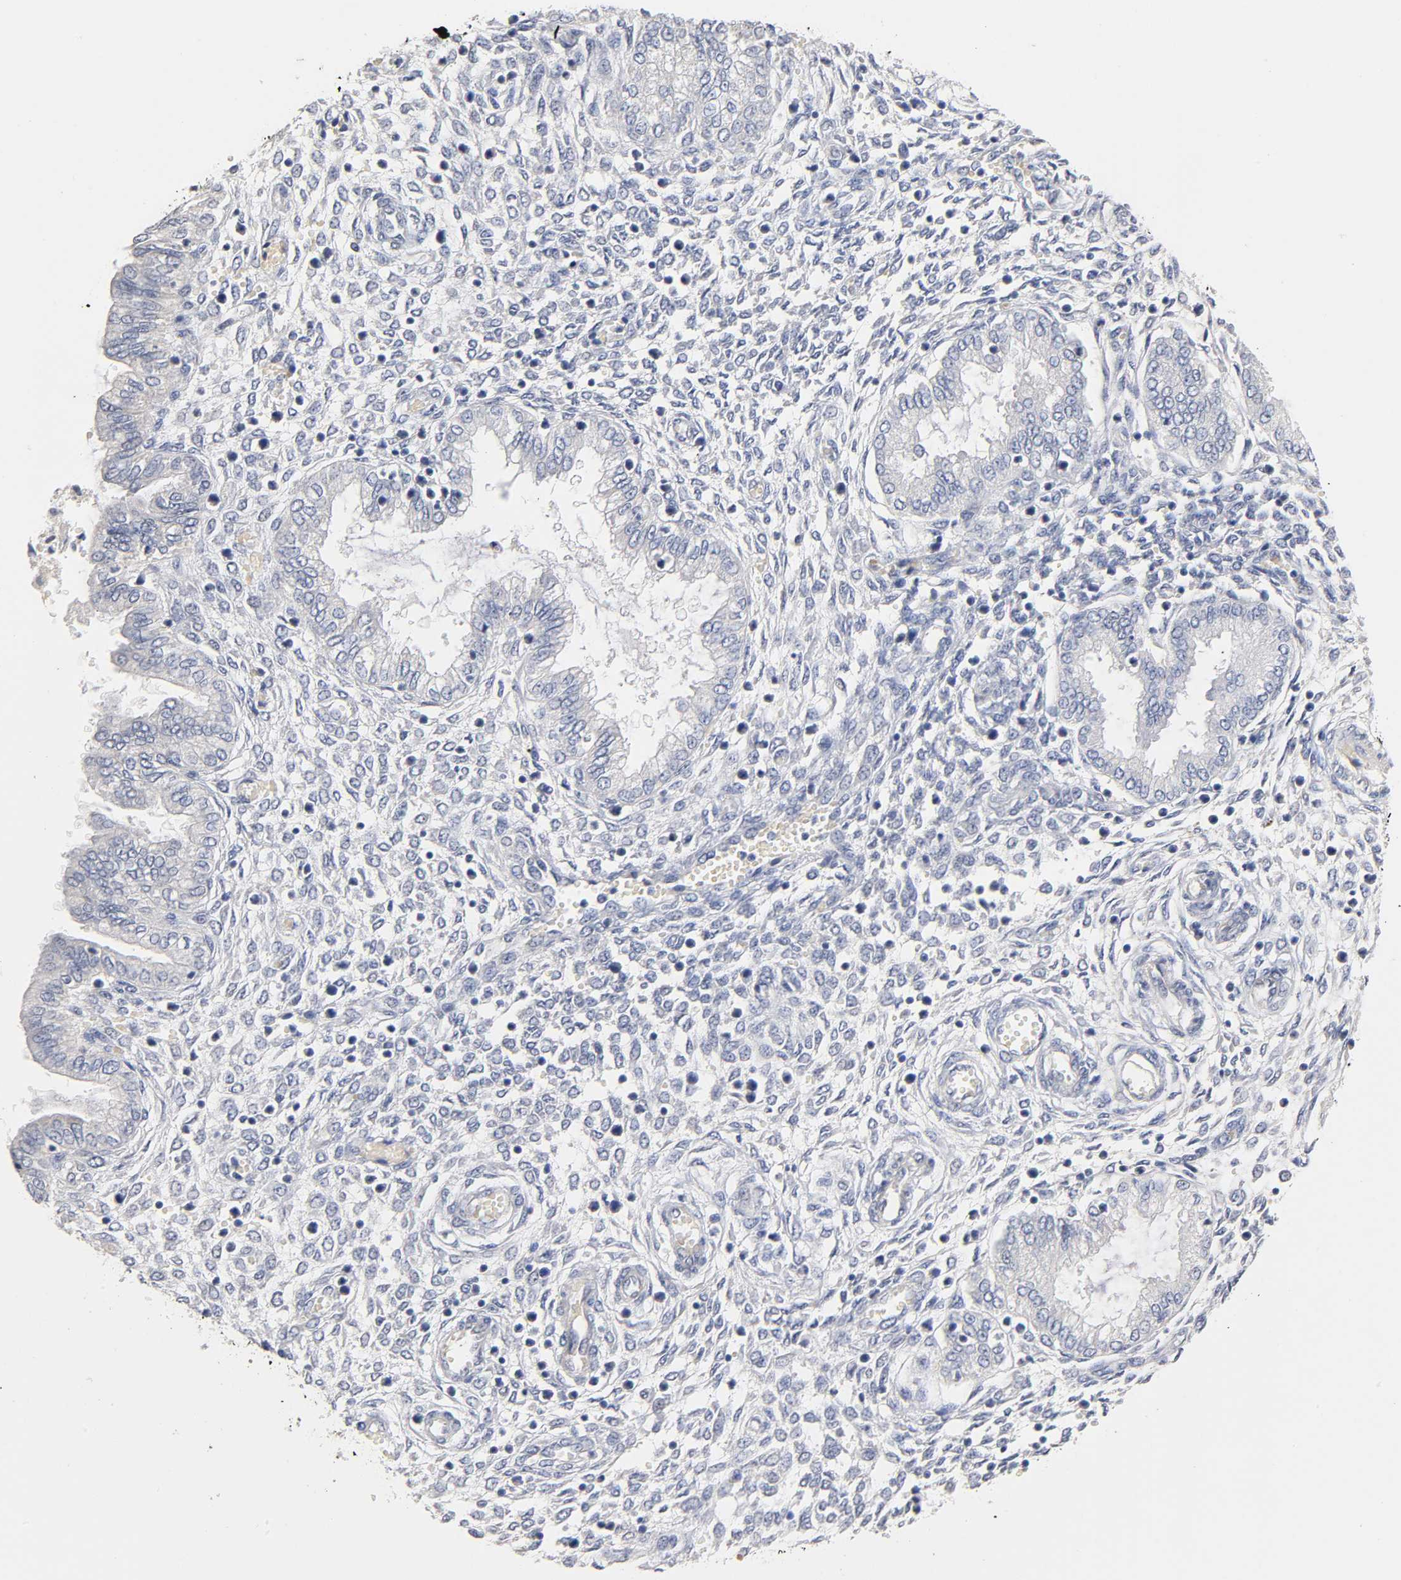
{"staining": {"intensity": "negative", "quantity": "none", "location": "none"}, "tissue": "endometrium", "cell_type": "Cells in endometrial stroma", "image_type": "normal", "snomed": [{"axis": "morphology", "description": "Normal tissue, NOS"}, {"axis": "topography", "description": "Endometrium"}], "caption": "Cells in endometrial stroma are negative for brown protein staining in normal endometrium. The staining is performed using DAB brown chromogen with nuclei counter-stained in using hematoxylin.", "gene": "OVOL1", "patient": {"sex": "female", "age": 33}}